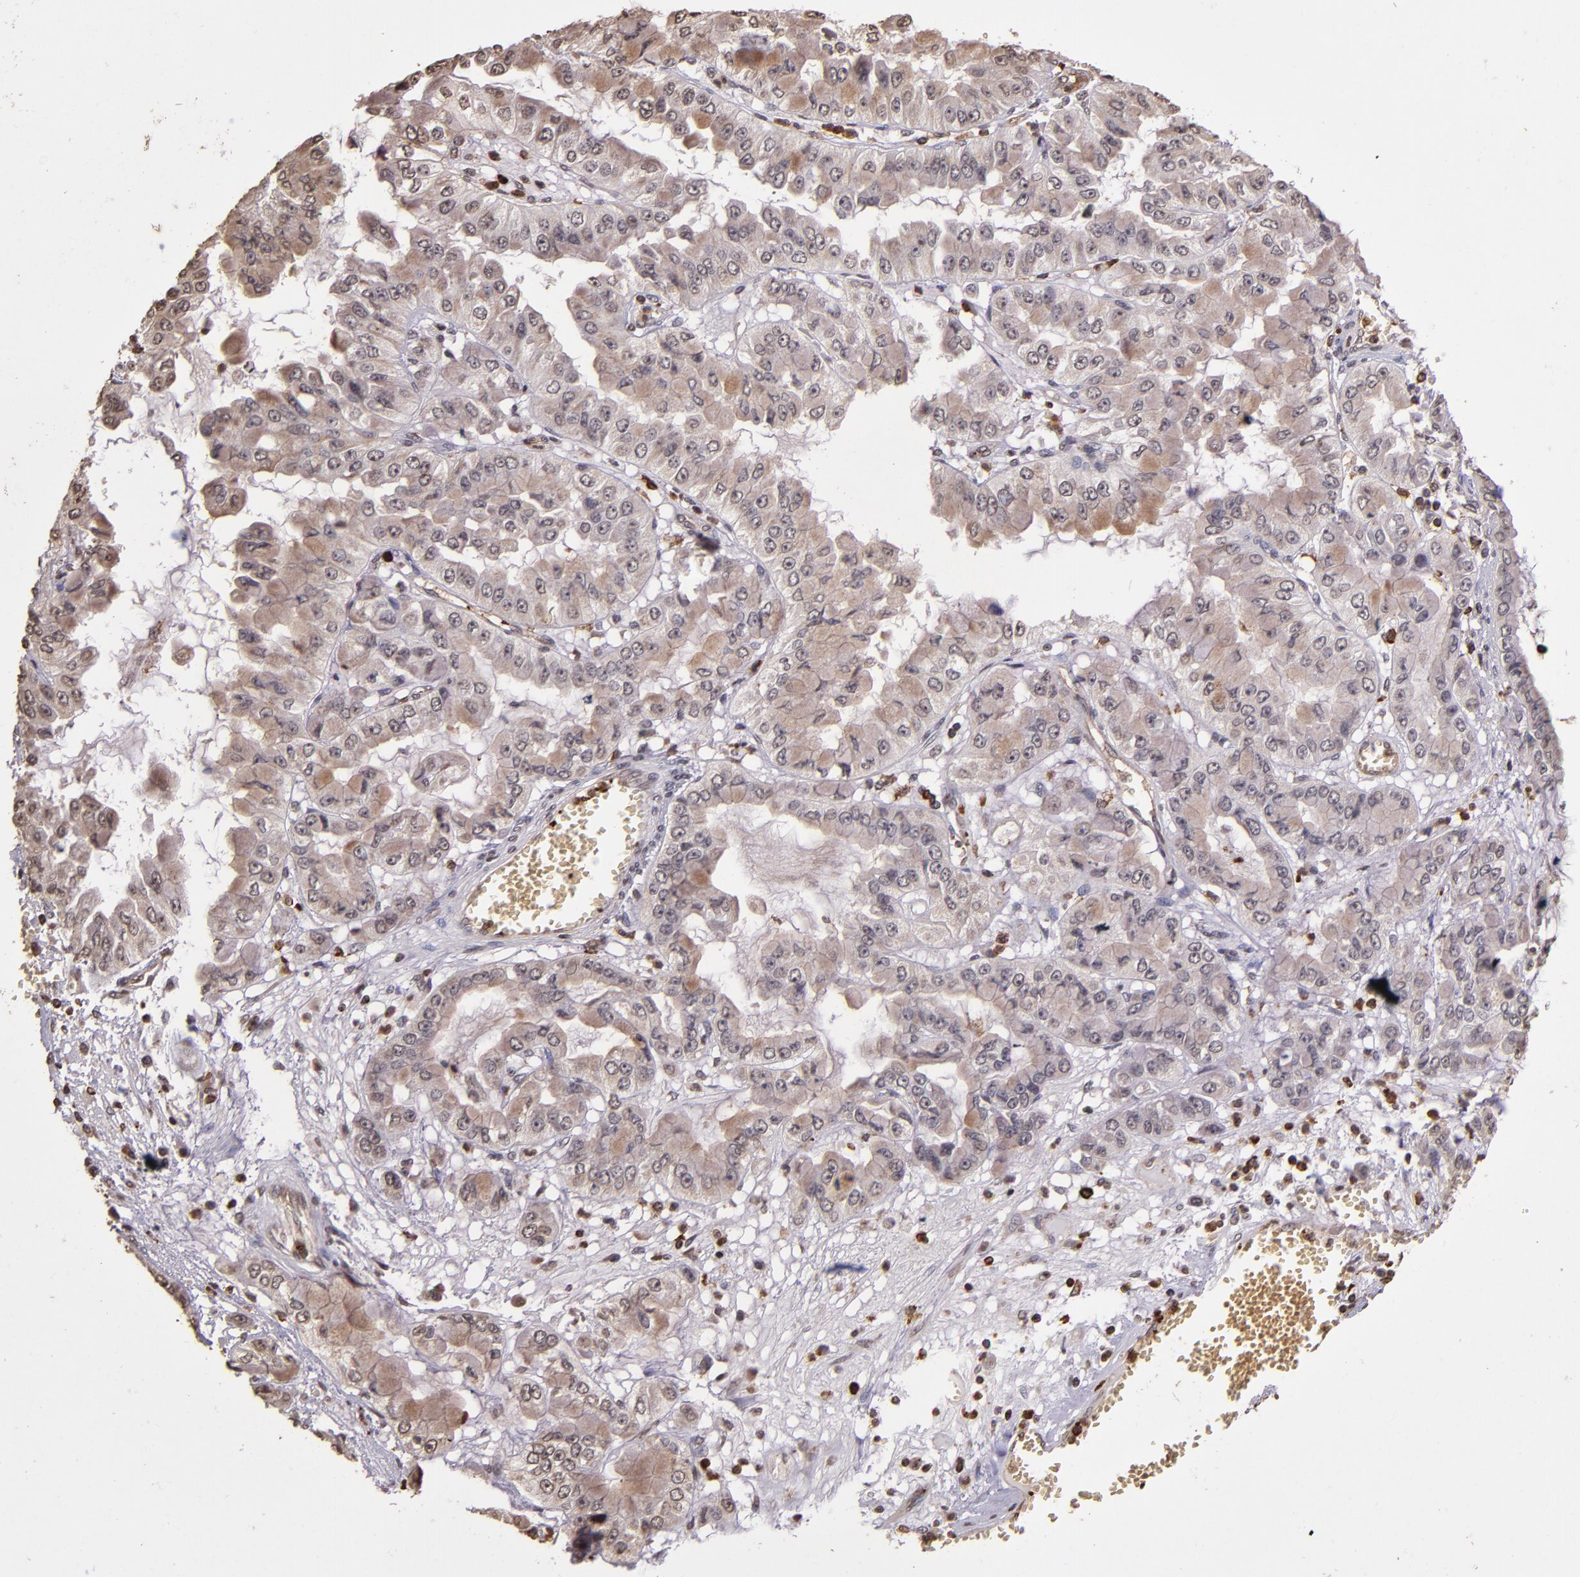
{"staining": {"intensity": "moderate", "quantity": ">75%", "location": "cytoplasmic/membranous"}, "tissue": "liver cancer", "cell_type": "Tumor cells", "image_type": "cancer", "snomed": [{"axis": "morphology", "description": "Cholangiocarcinoma"}, {"axis": "topography", "description": "Liver"}], "caption": "This photomicrograph displays IHC staining of liver cholangiocarcinoma, with medium moderate cytoplasmic/membranous positivity in about >75% of tumor cells.", "gene": "SLC2A3", "patient": {"sex": "female", "age": 79}}